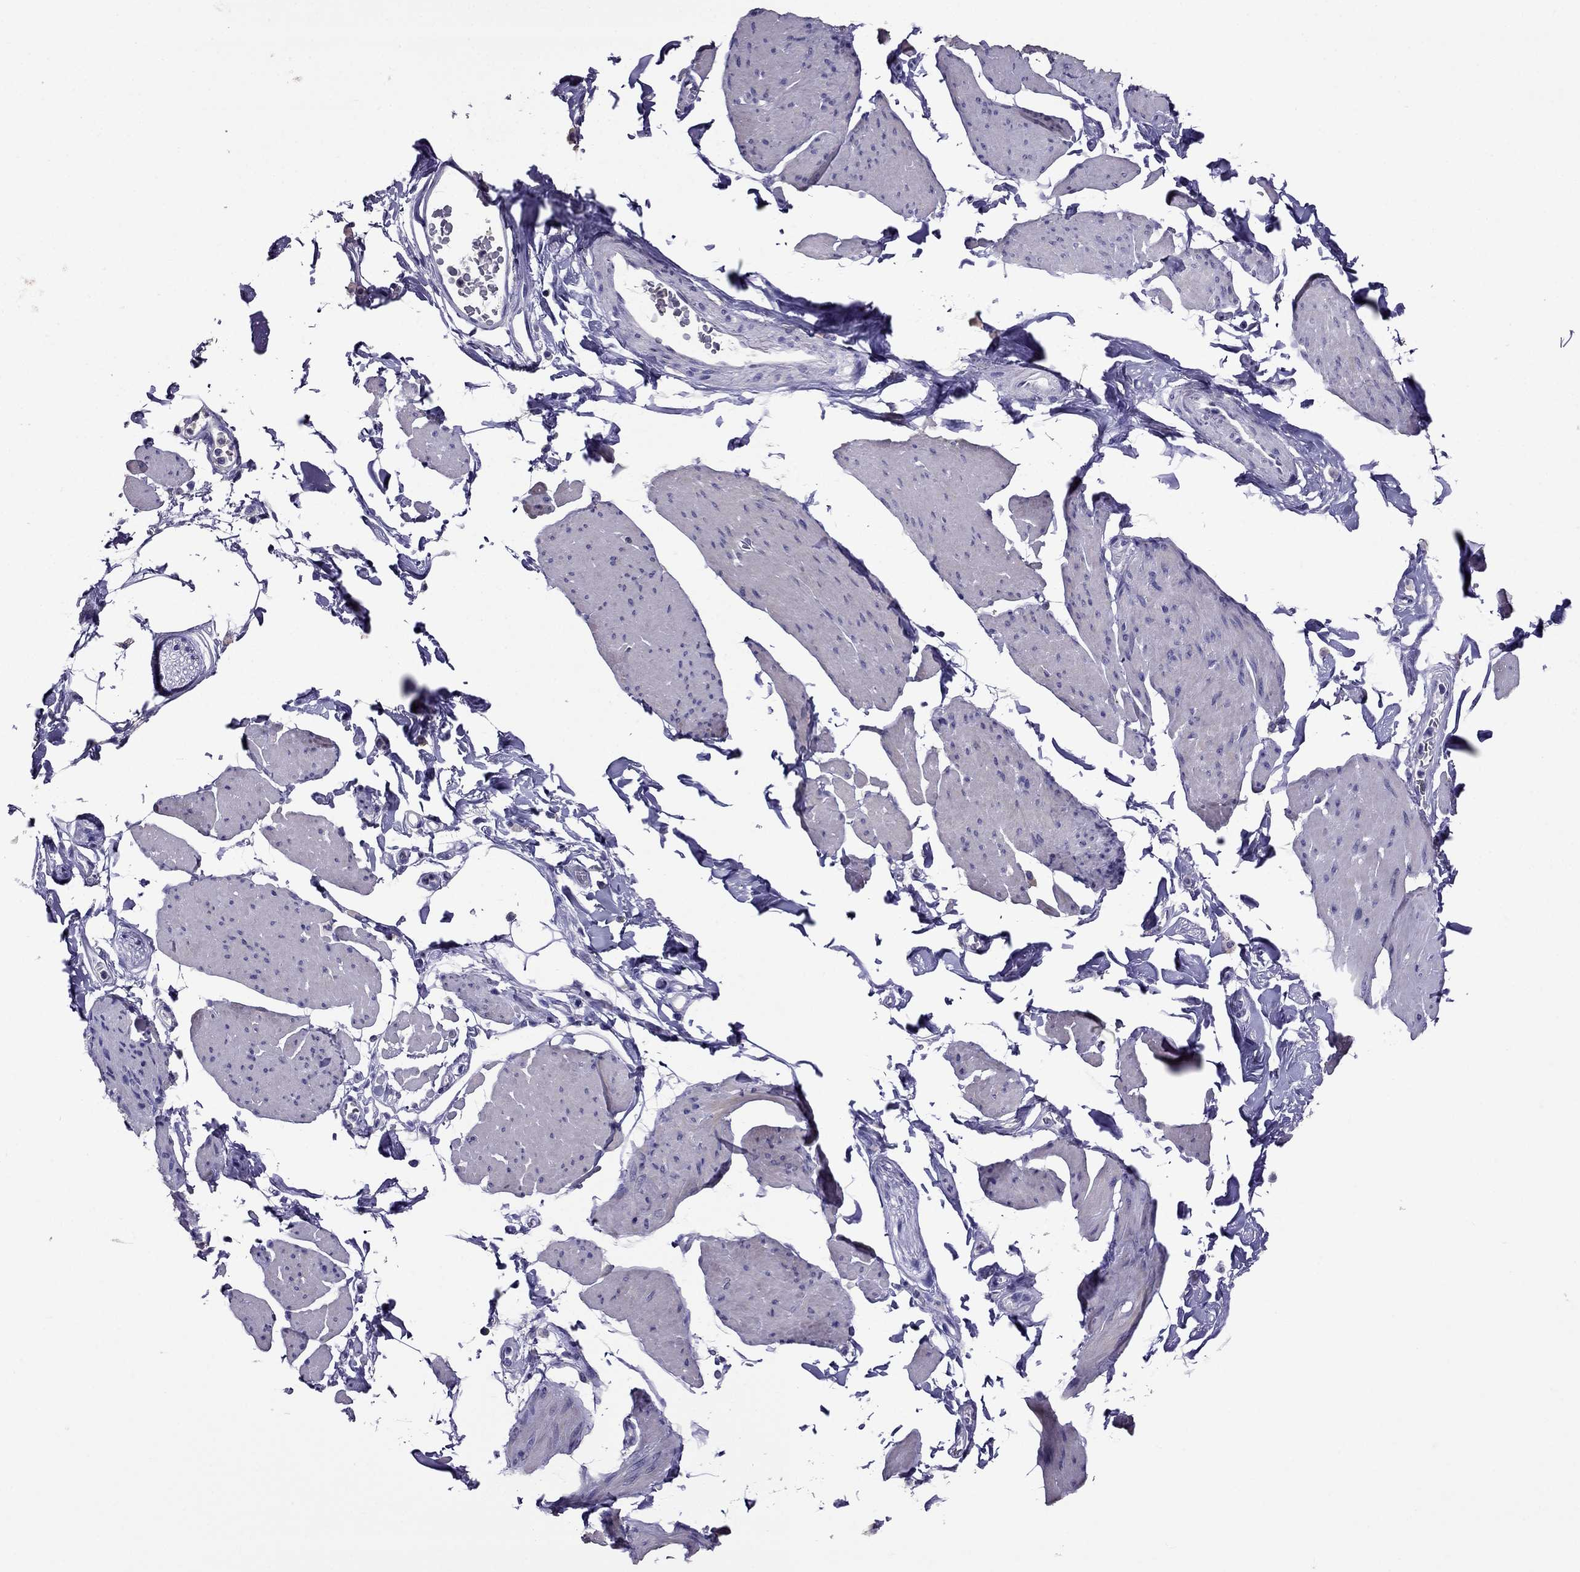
{"staining": {"intensity": "negative", "quantity": "none", "location": "none"}, "tissue": "smooth muscle", "cell_type": "Smooth muscle cells", "image_type": "normal", "snomed": [{"axis": "morphology", "description": "Normal tissue, NOS"}, {"axis": "topography", "description": "Adipose tissue"}, {"axis": "topography", "description": "Smooth muscle"}, {"axis": "topography", "description": "Peripheral nerve tissue"}], "caption": "The histopathology image shows no staining of smooth muscle cells in benign smooth muscle.", "gene": "NKX3", "patient": {"sex": "male", "age": 83}}